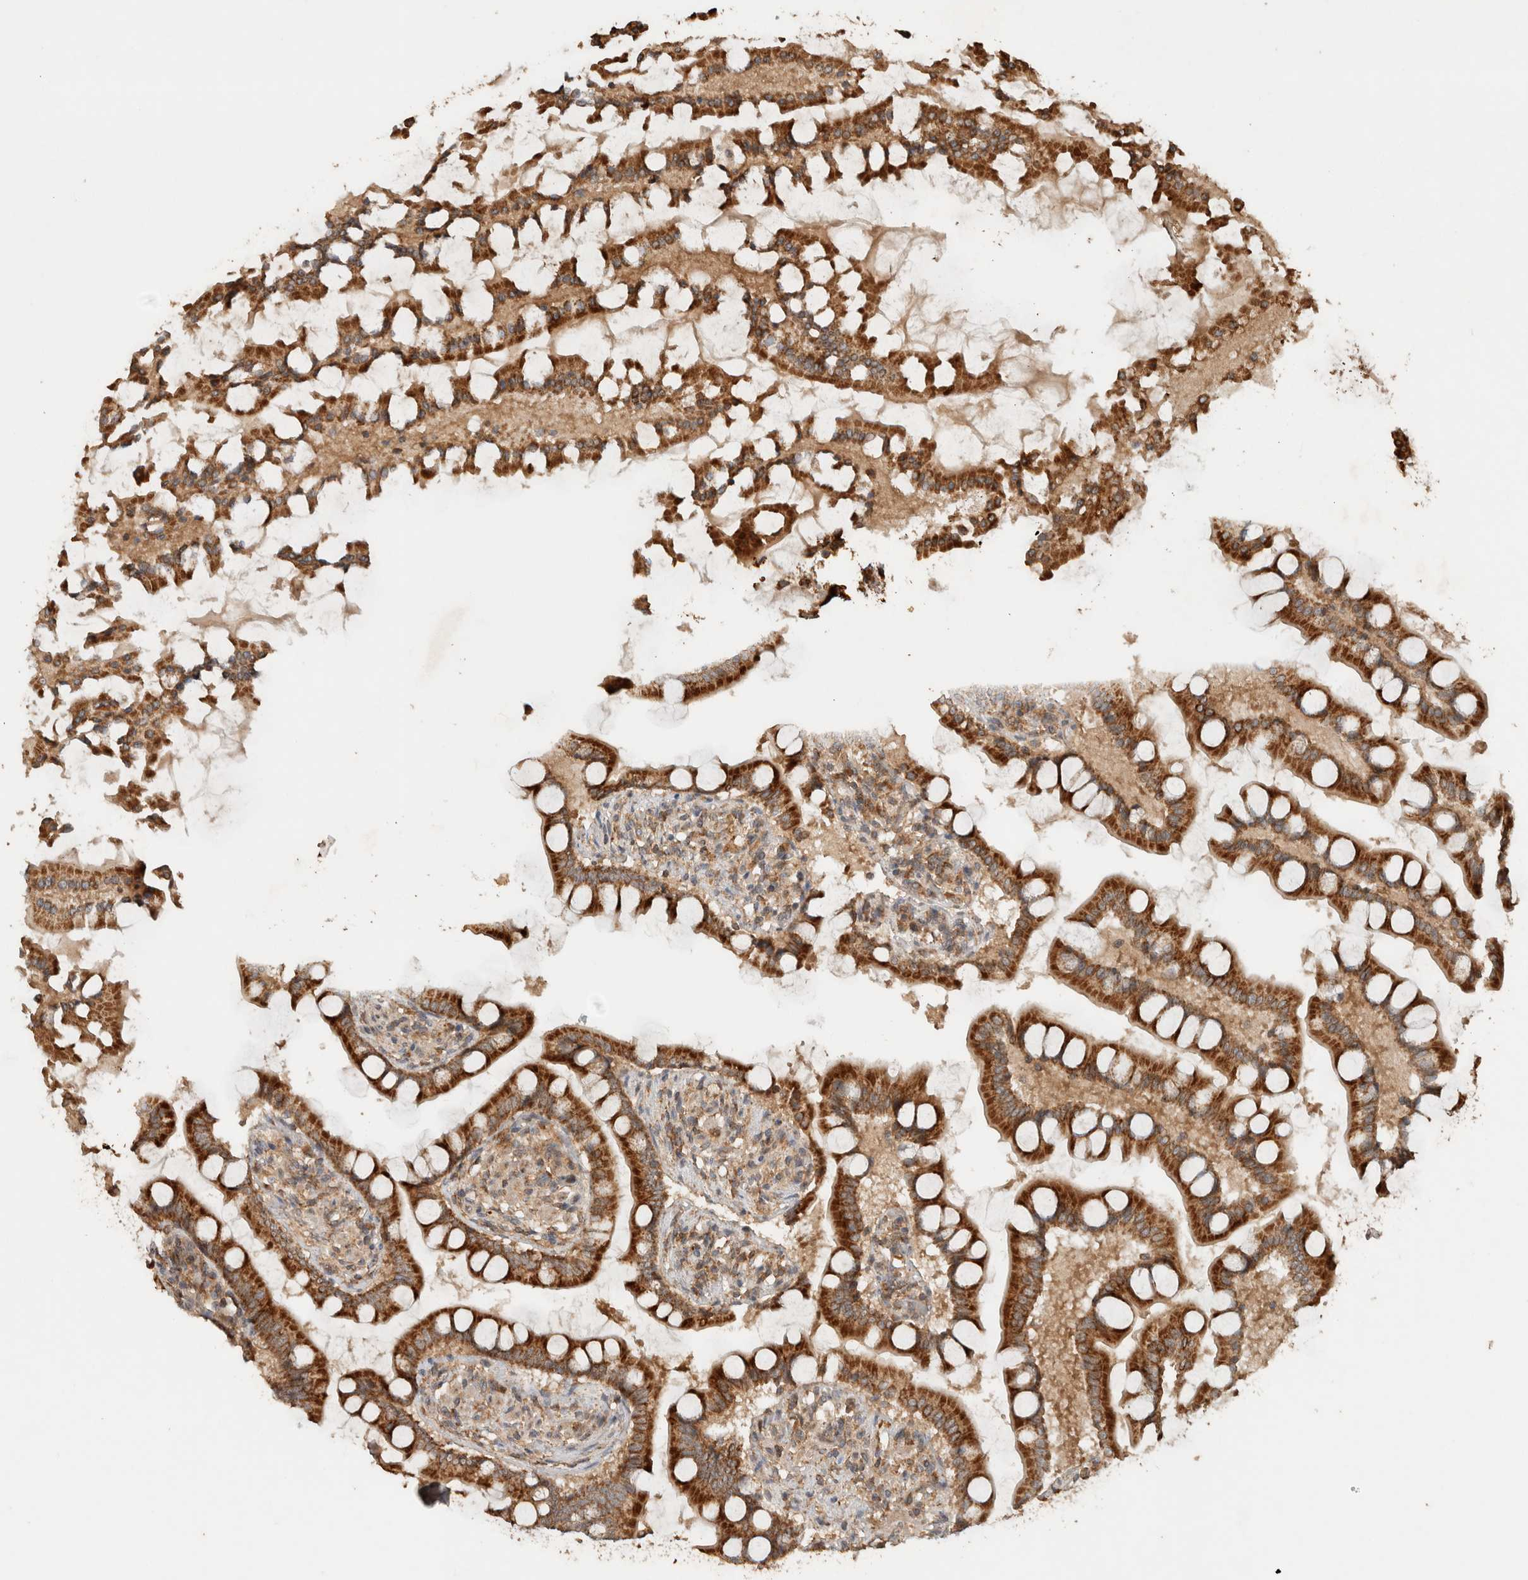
{"staining": {"intensity": "strong", "quantity": ">75%", "location": "cytoplasmic/membranous"}, "tissue": "small intestine", "cell_type": "Glandular cells", "image_type": "normal", "snomed": [{"axis": "morphology", "description": "Normal tissue, NOS"}, {"axis": "topography", "description": "Small intestine"}], "caption": "Small intestine stained for a protein (brown) reveals strong cytoplasmic/membranous positive positivity in about >75% of glandular cells.", "gene": "EIF2B3", "patient": {"sex": "male", "age": 41}}